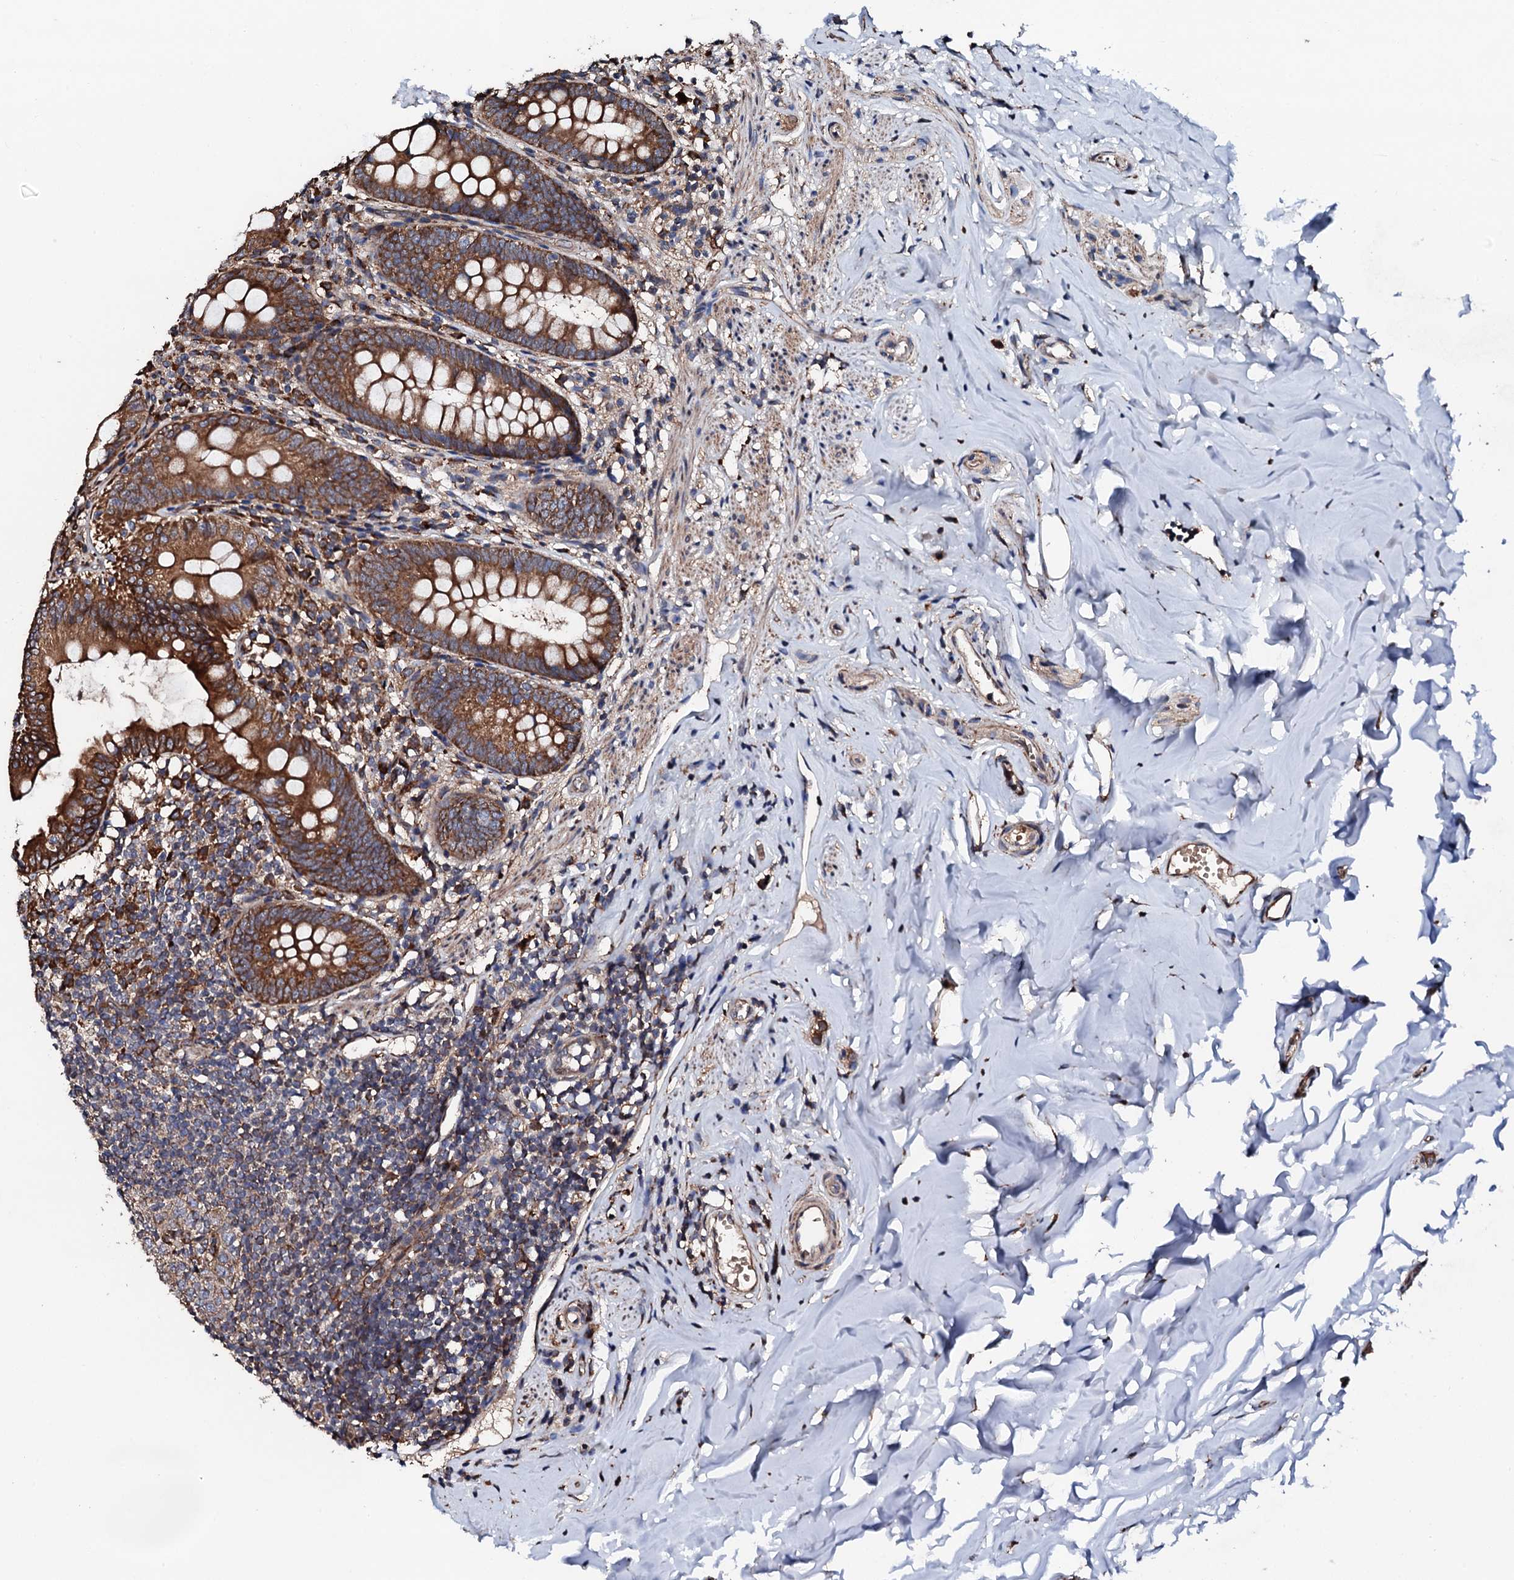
{"staining": {"intensity": "strong", "quantity": ">75%", "location": "cytoplasmic/membranous"}, "tissue": "appendix", "cell_type": "Glandular cells", "image_type": "normal", "snomed": [{"axis": "morphology", "description": "Normal tissue, NOS"}, {"axis": "topography", "description": "Appendix"}], "caption": "DAB (3,3'-diaminobenzidine) immunohistochemical staining of normal human appendix exhibits strong cytoplasmic/membranous protein expression in about >75% of glandular cells.", "gene": "CKAP5", "patient": {"sex": "female", "age": 51}}